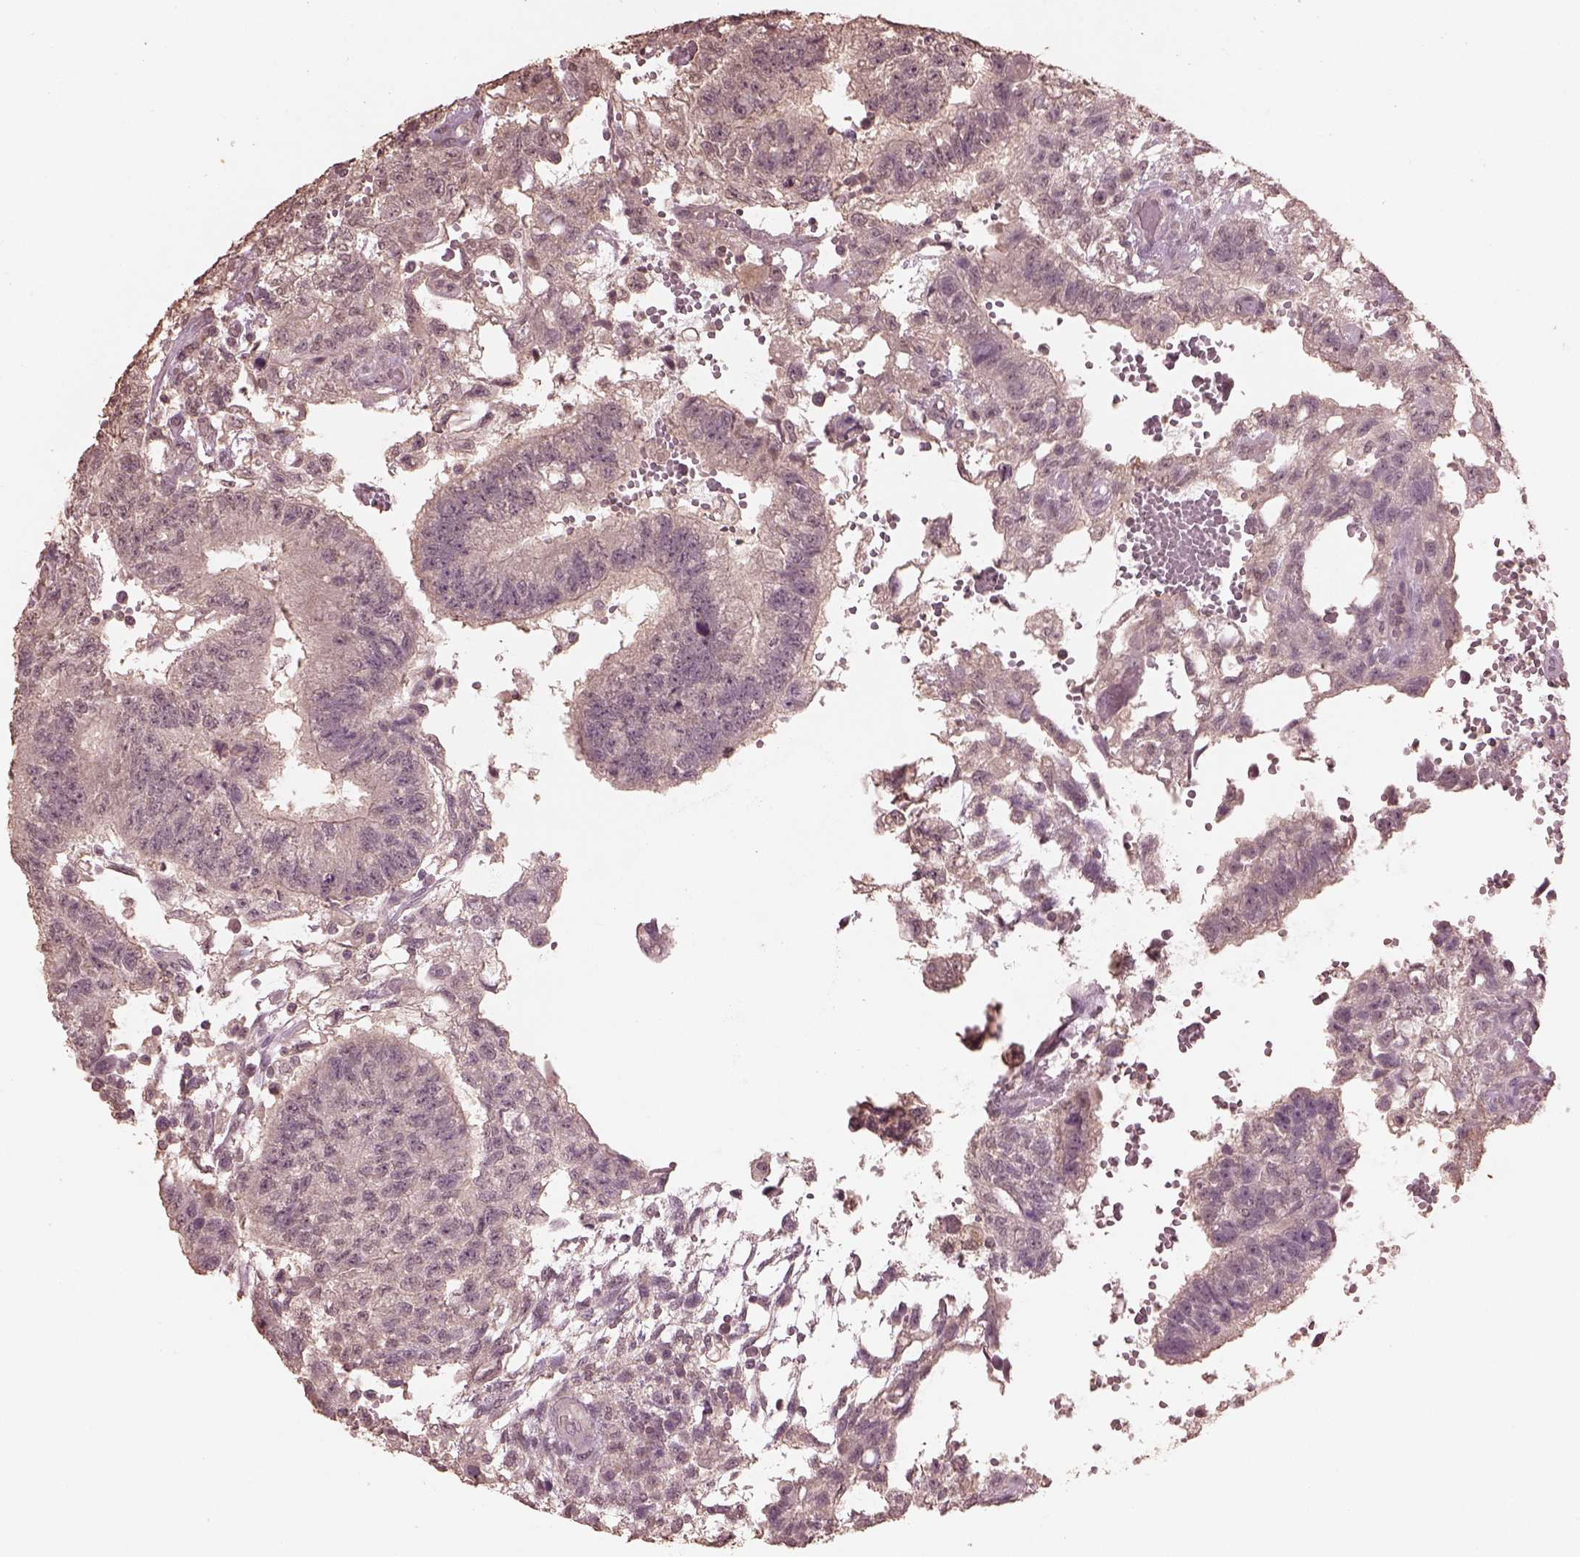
{"staining": {"intensity": "negative", "quantity": "none", "location": "none"}, "tissue": "testis cancer", "cell_type": "Tumor cells", "image_type": "cancer", "snomed": [{"axis": "morphology", "description": "Carcinoma, Embryonal, NOS"}, {"axis": "topography", "description": "Testis"}], "caption": "Testis cancer was stained to show a protein in brown. There is no significant positivity in tumor cells.", "gene": "CPT1C", "patient": {"sex": "male", "age": 32}}